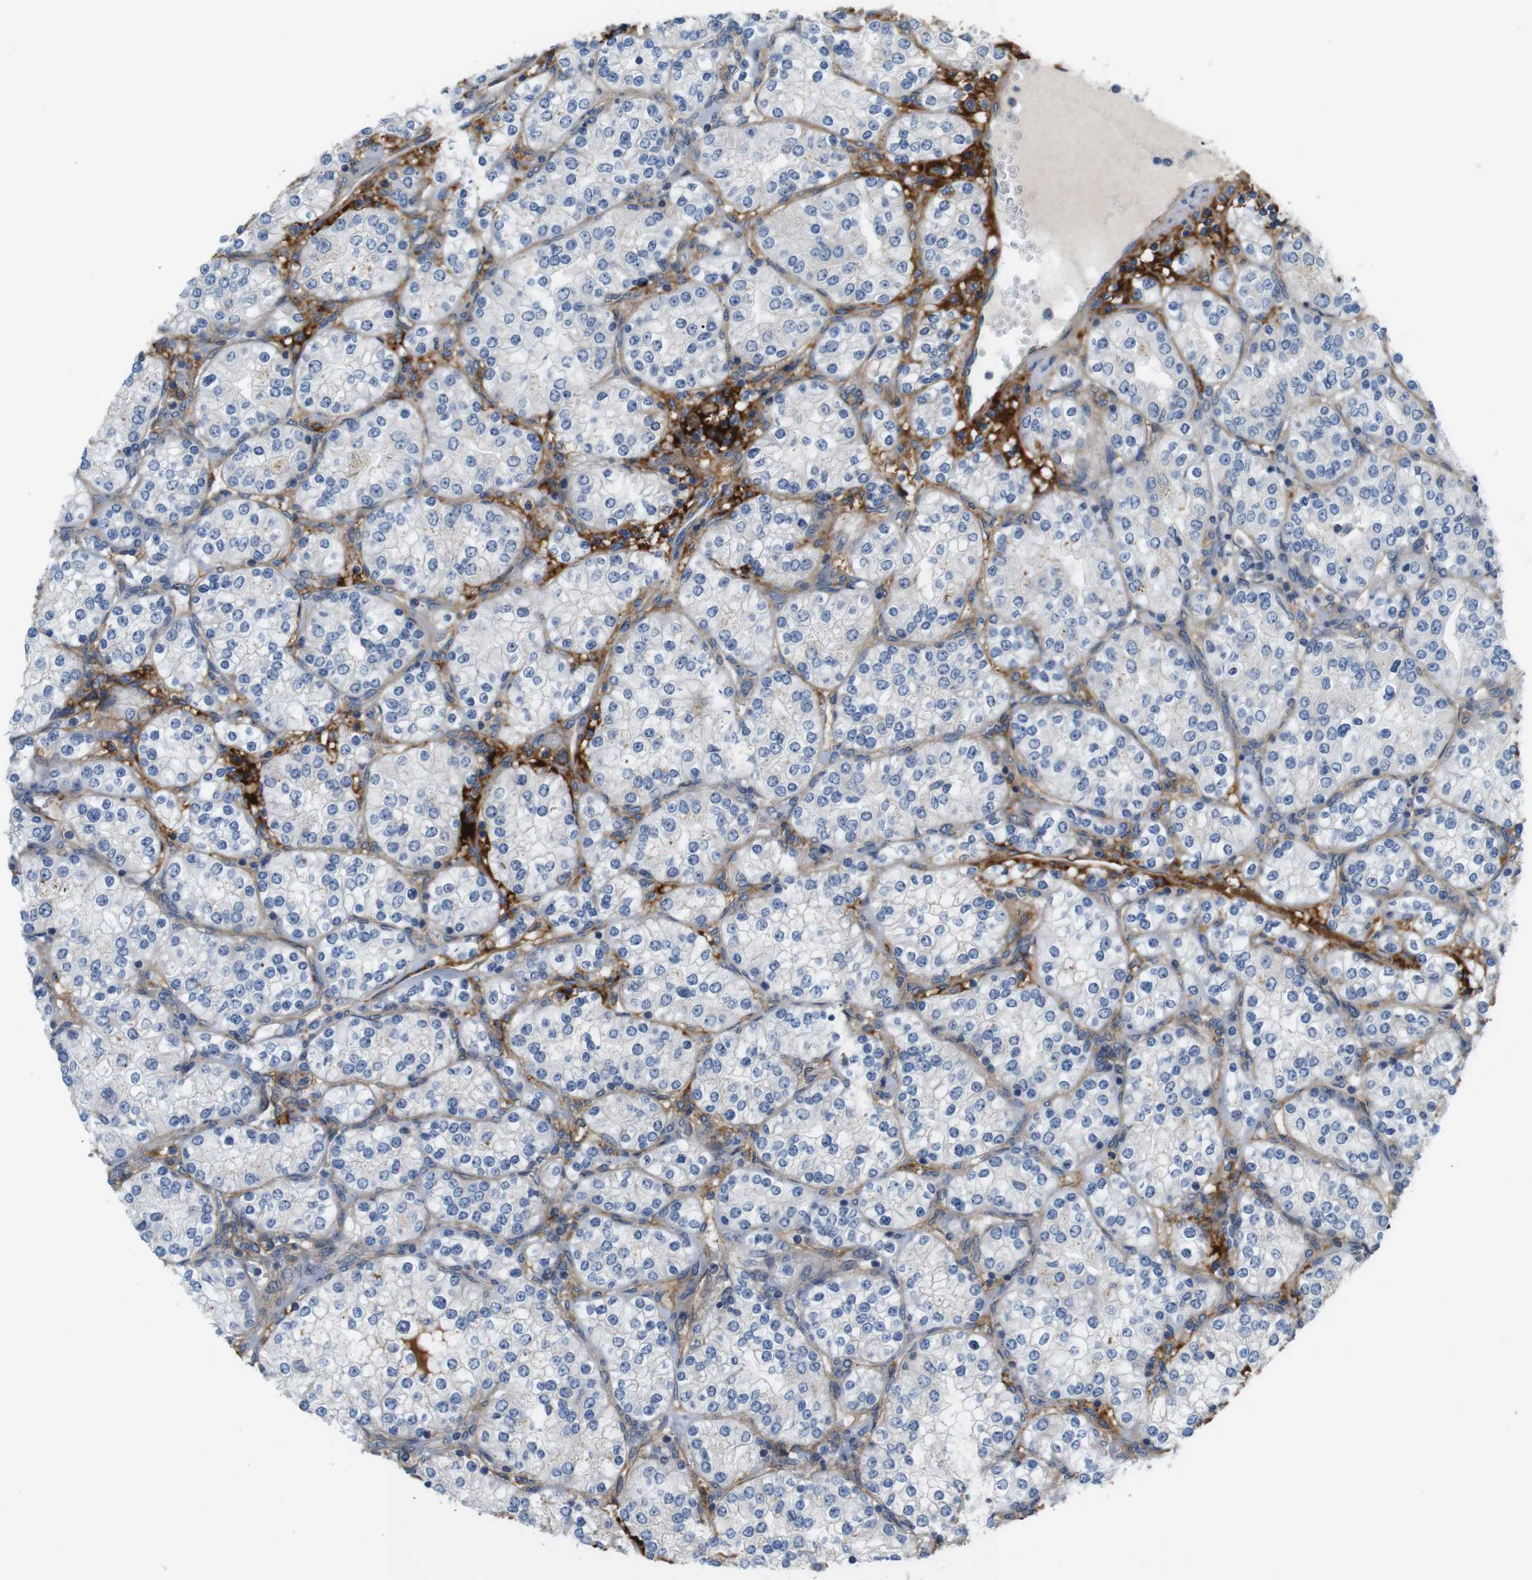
{"staining": {"intensity": "negative", "quantity": "none", "location": "none"}, "tissue": "renal cancer", "cell_type": "Tumor cells", "image_type": "cancer", "snomed": [{"axis": "morphology", "description": "Adenocarcinoma, NOS"}, {"axis": "topography", "description": "Kidney"}], "caption": "Human renal cancer (adenocarcinoma) stained for a protein using IHC exhibits no expression in tumor cells.", "gene": "BVES", "patient": {"sex": "male", "age": 77}}